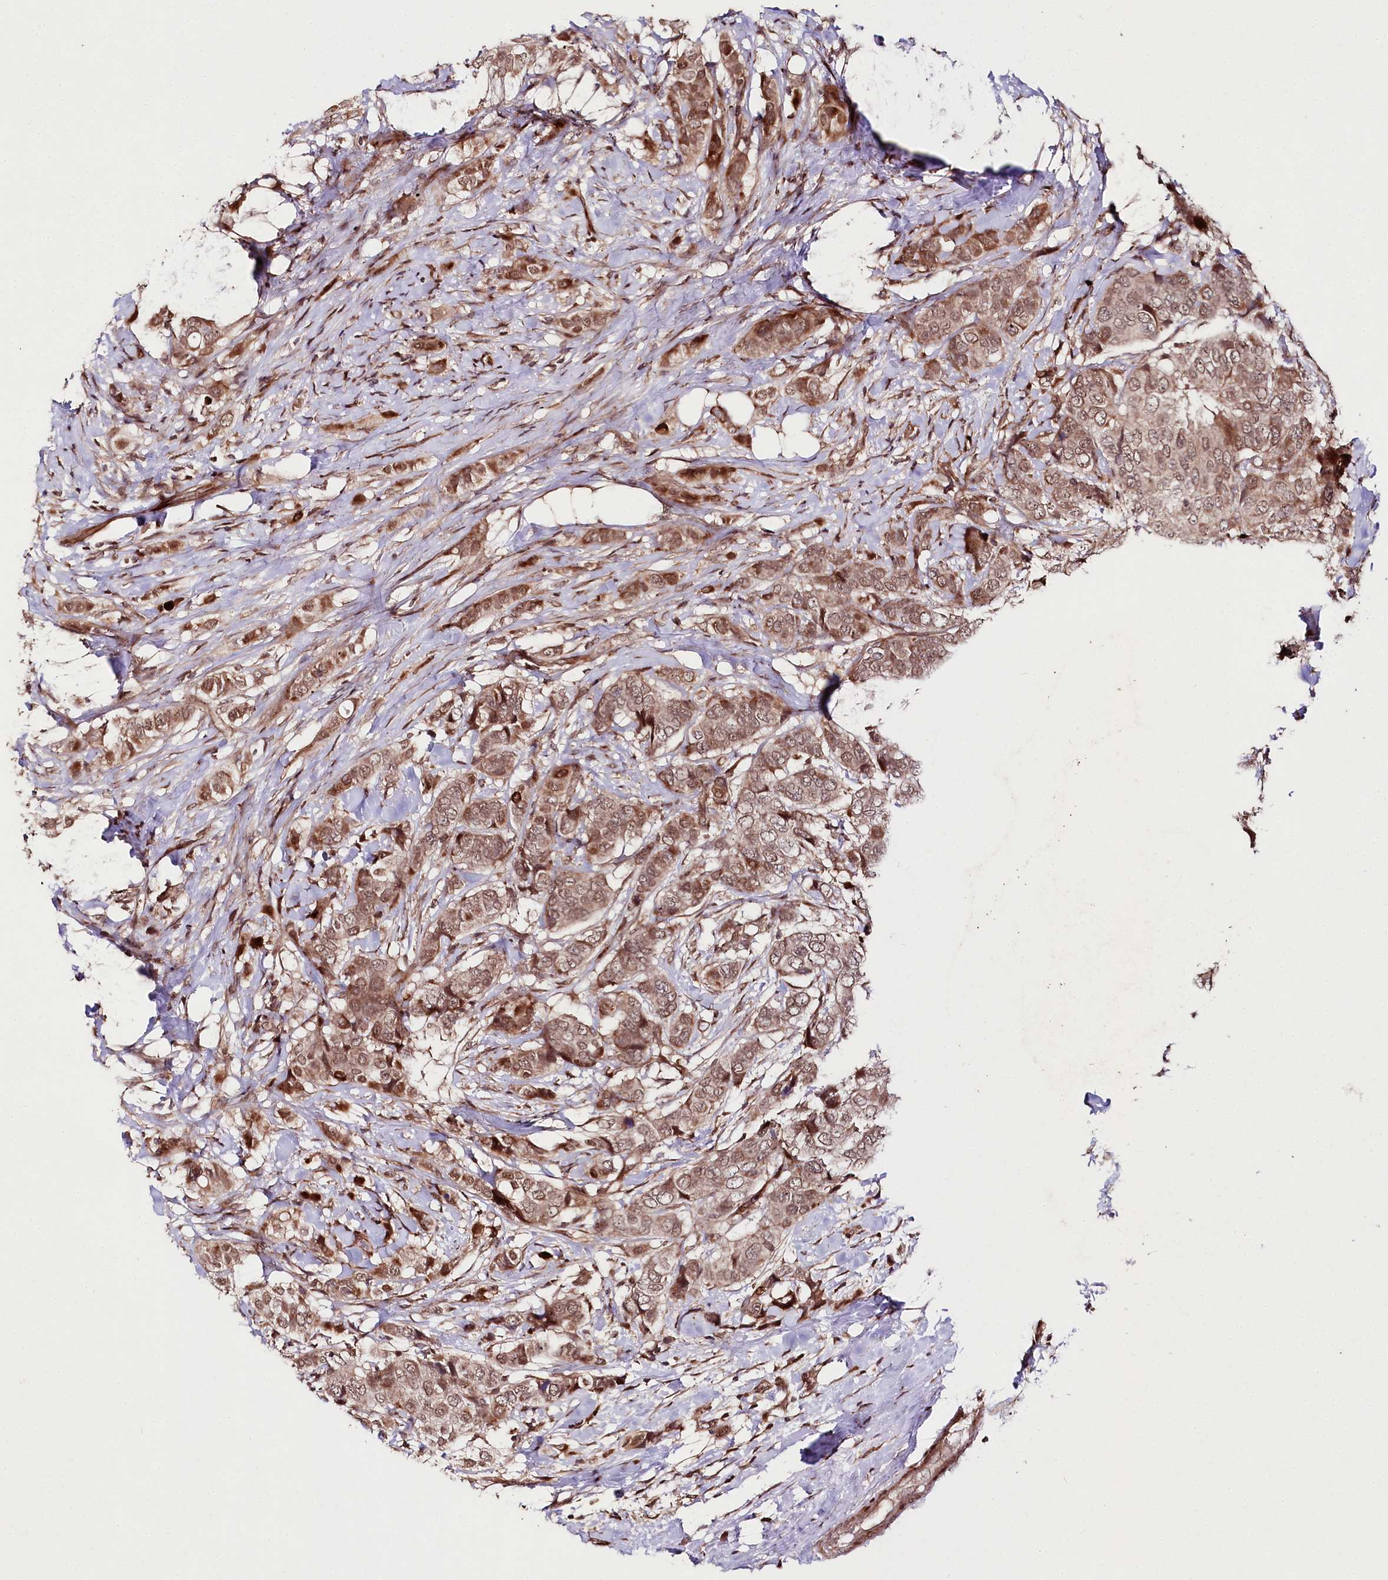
{"staining": {"intensity": "moderate", "quantity": ">75%", "location": "cytoplasmic/membranous"}, "tissue": "breast cancer", "cell_type": "Tumor cells", "image_type": "cancer", "snomed": [{"axis": "morphology", "description": "Lobular carcinoma"}, {"axis": "topography", "description": "Breast"}], "caption": "Protein expression analysis of breast lobular carcinoma exhibits moderate cytoplasmic/membranous expression in about >75% of tumor cells.", "gene": "PHLDB1", "patient": {"sex": "female", "age": 51}}